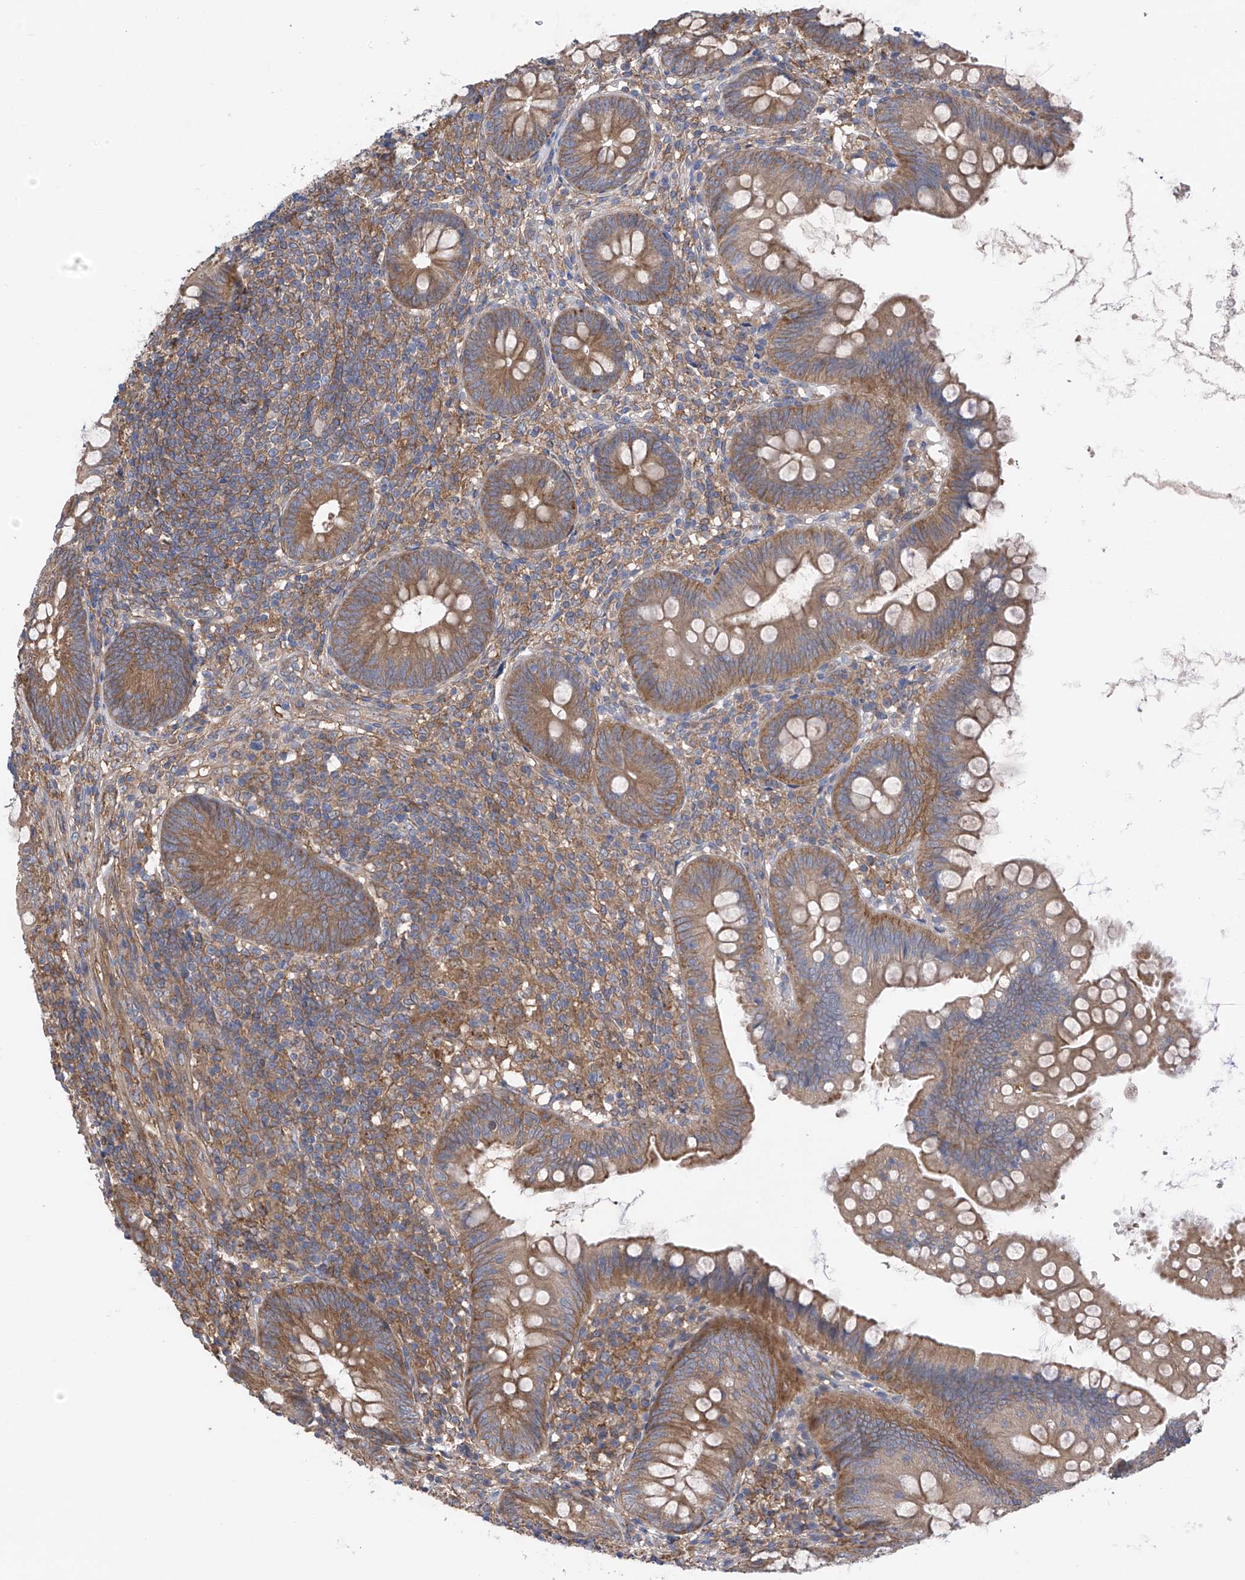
{"staining": {"intensity": "moderate", "quantity": ">75%", "location": "cytoplasmic/membranous"}, "tissue": "appendix", "cell_type": "Glandular cells", "image_type": "normal", "snomed": [{"axis": "morphology", "description": "Normal tissue, NOS"}, {"axis": "topography", "description": "Appendix"}], "caption": "This is a micrograph of IHC staining of normal appendix, which shows moderate positivity in the cytoplasmic/membranous of glandular cells.", "gene": "CHPF", "patient": {"sex": "female", "age": 62}}